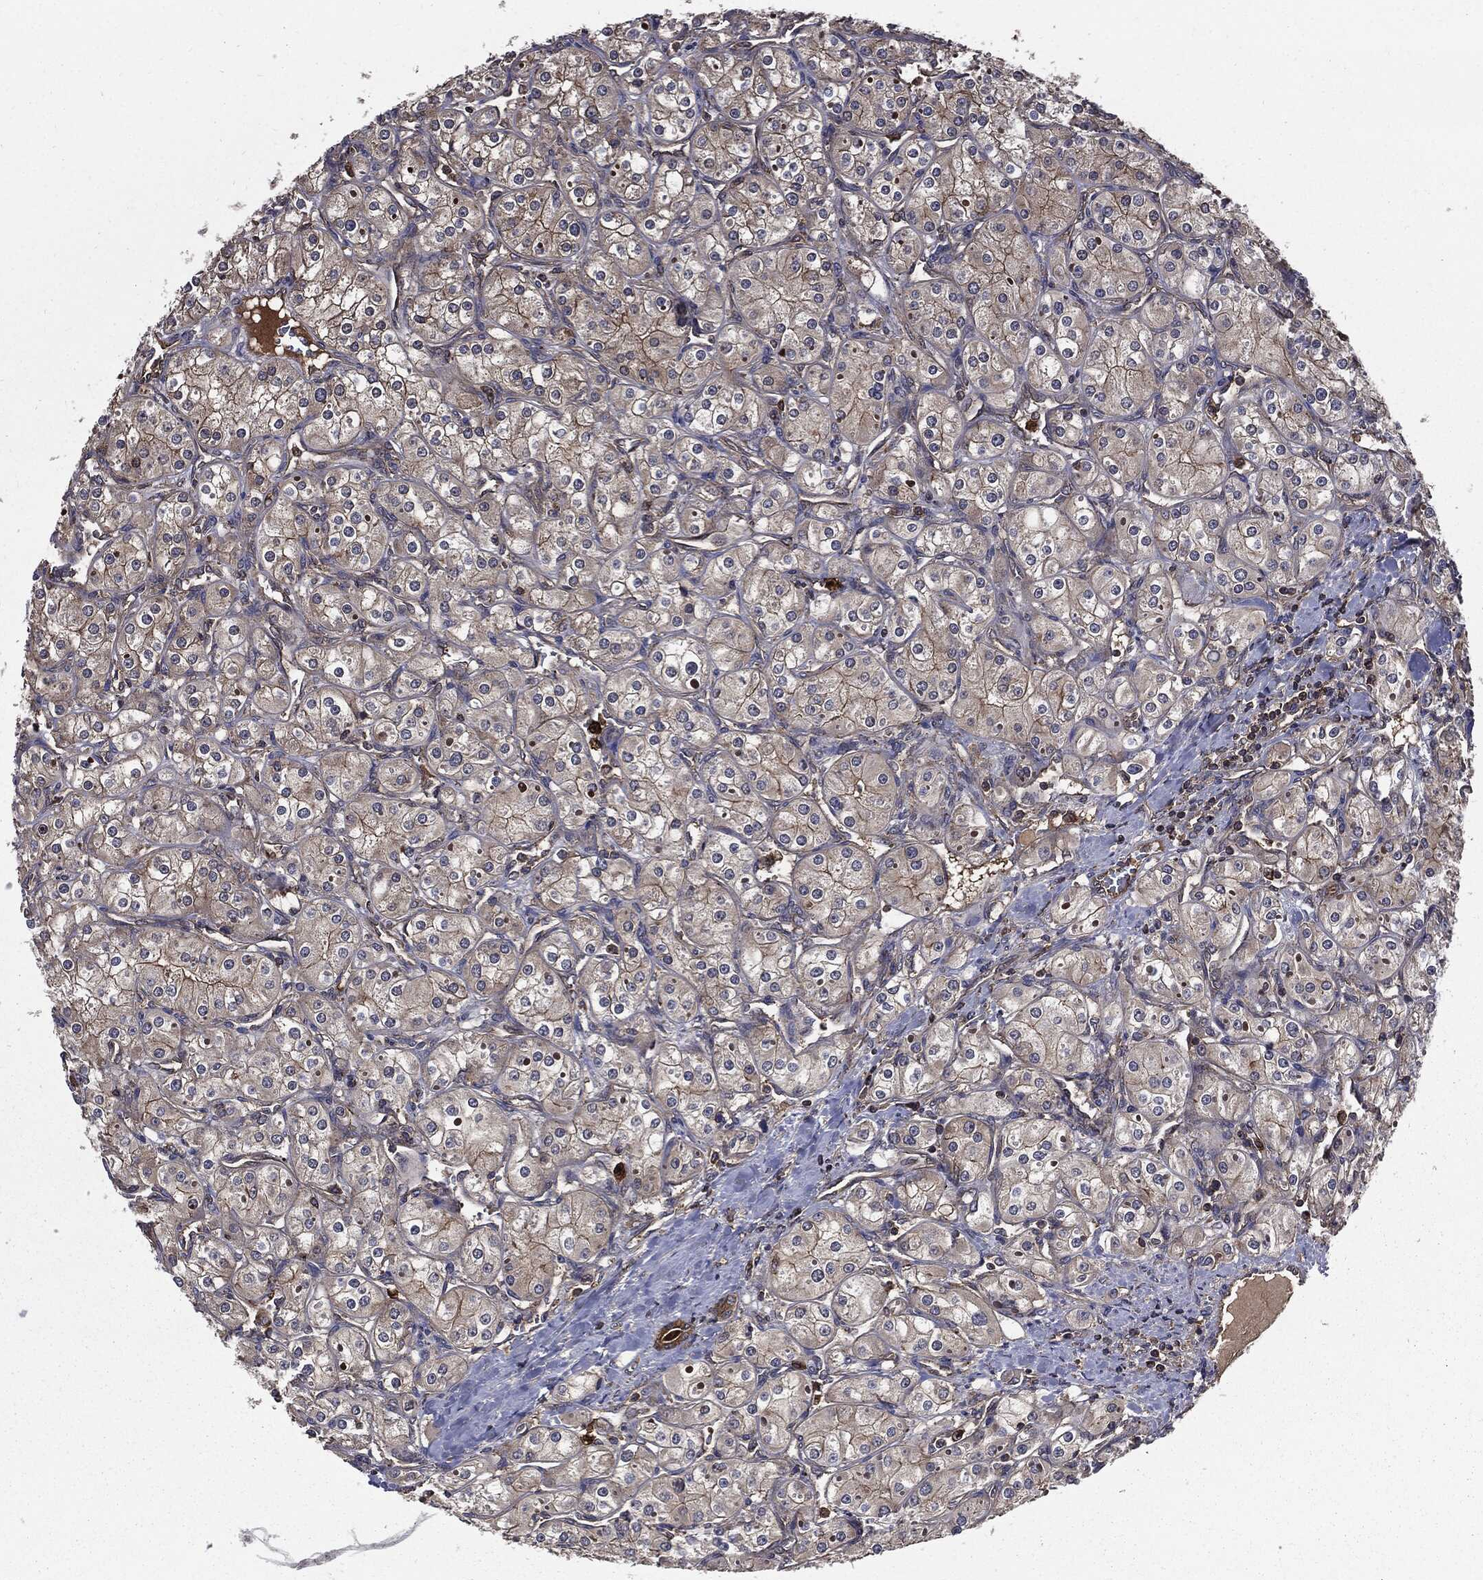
{"staining": {"intensity": "weak", "quantity": "25%-75%", "location": "cytoplasmic/membranous"}, "tissue": "renal cancer", "cell_type": "Tumor cells", "image_type": "cancer", "snomed": [{"axis": "morphology", "description": "Adenocarcinoma, NOS"}, {"axis": "topography", "description": "Kidney"}], "caption": "Immunohistochemical staining of human renal adenocarcinoma reveals weak cytoplasmic/membranous protein expression in about 25%-75% of tumor cells. Nuclei are stained in blue.", "gene": "PDCD6IP", "patient": {"sex": "male", "age": 77}}